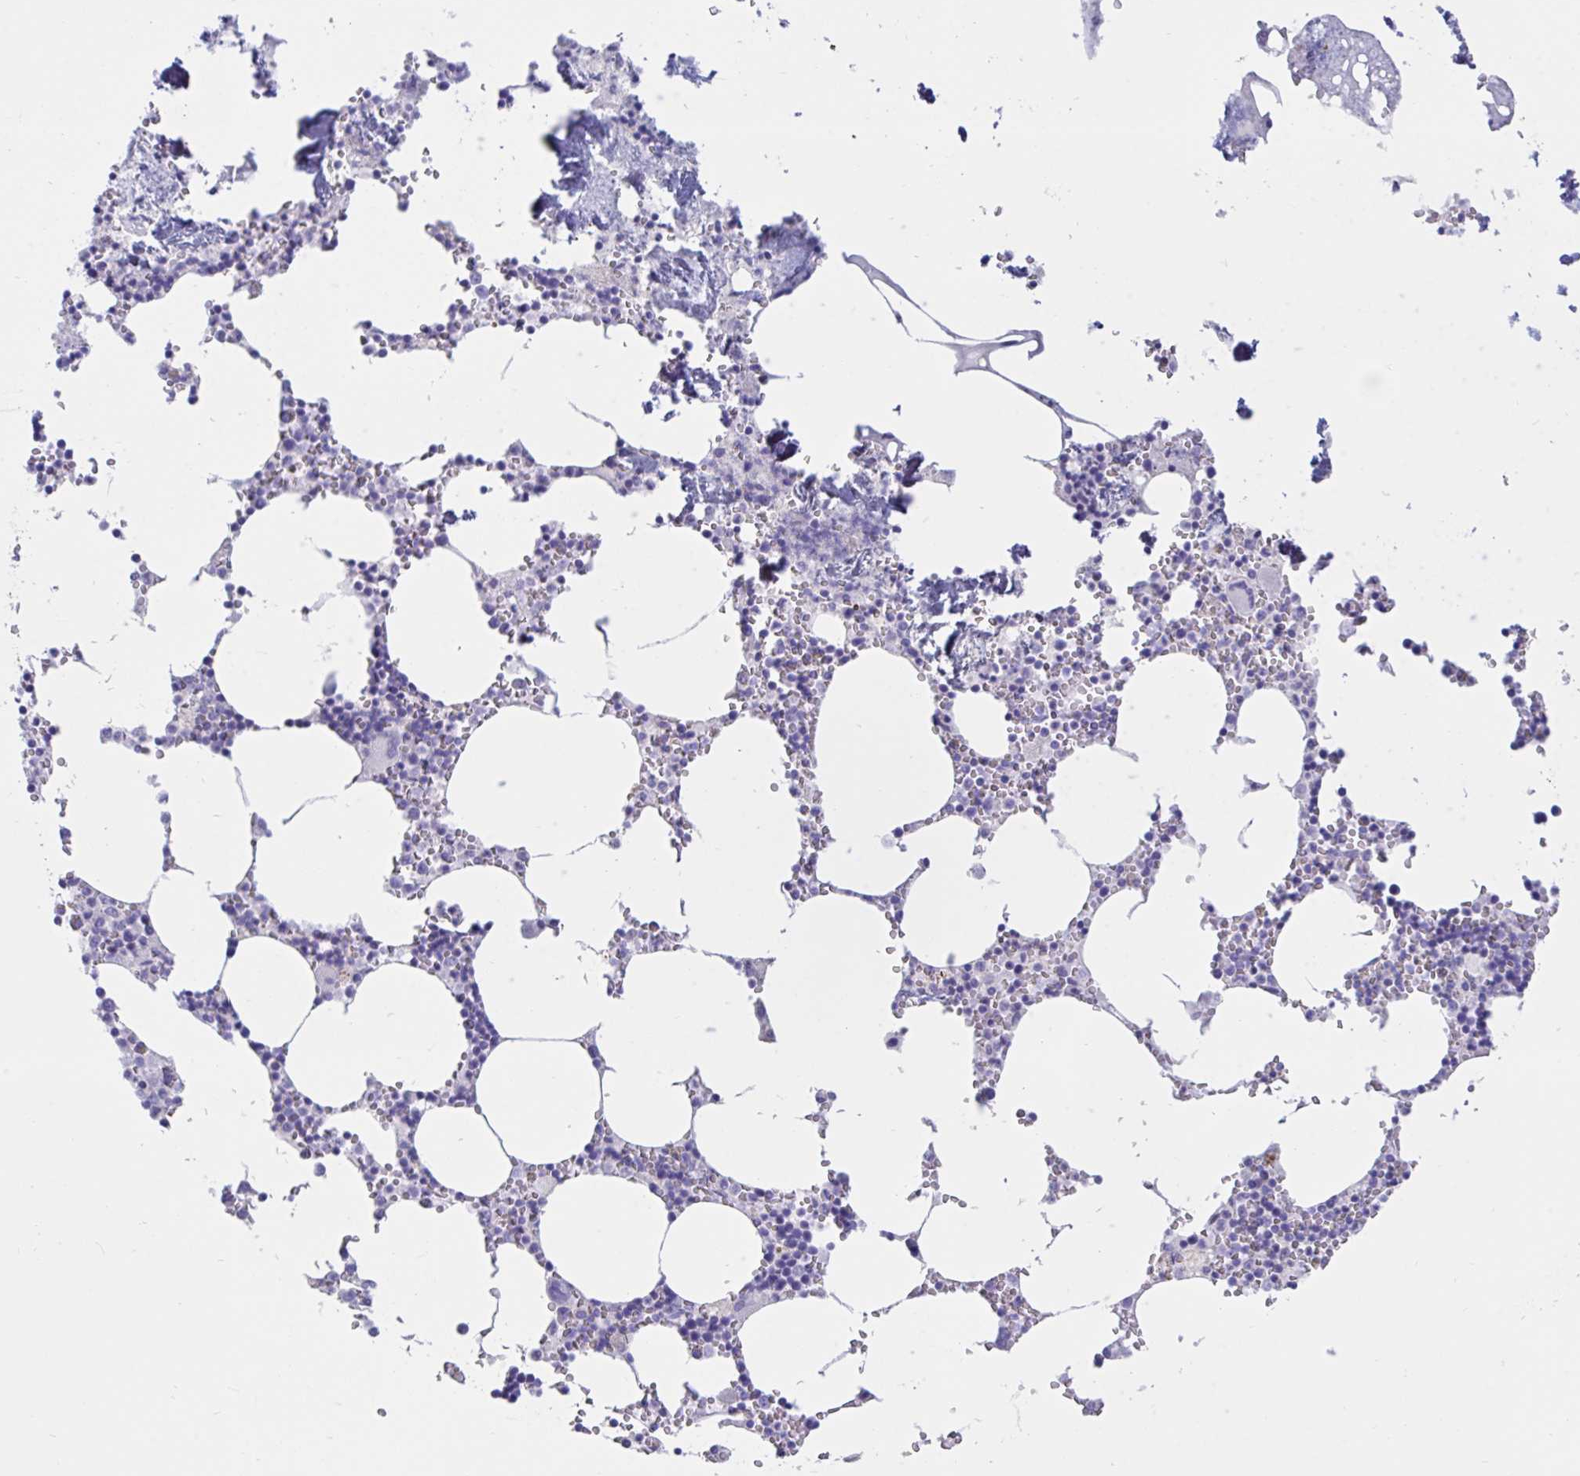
{"staining": {"intensity": "negative", "quantity": "none", "location": "none"}, "tissue": "bone marrow", "cell_type": "Hematopoietic cells", "image_type": "normal", "snomed": [{"axis": "morphology", "description": "Normal tissue, NOS"}, {"axis": "topography", "description": "Bone marrow"}], "caption": "This is an IHC image of unremarkable bone marrow. There is no expression in hematopoietic cells.", "gene": "TNNC1", "patient": {"sex": "male", "age": 54}}